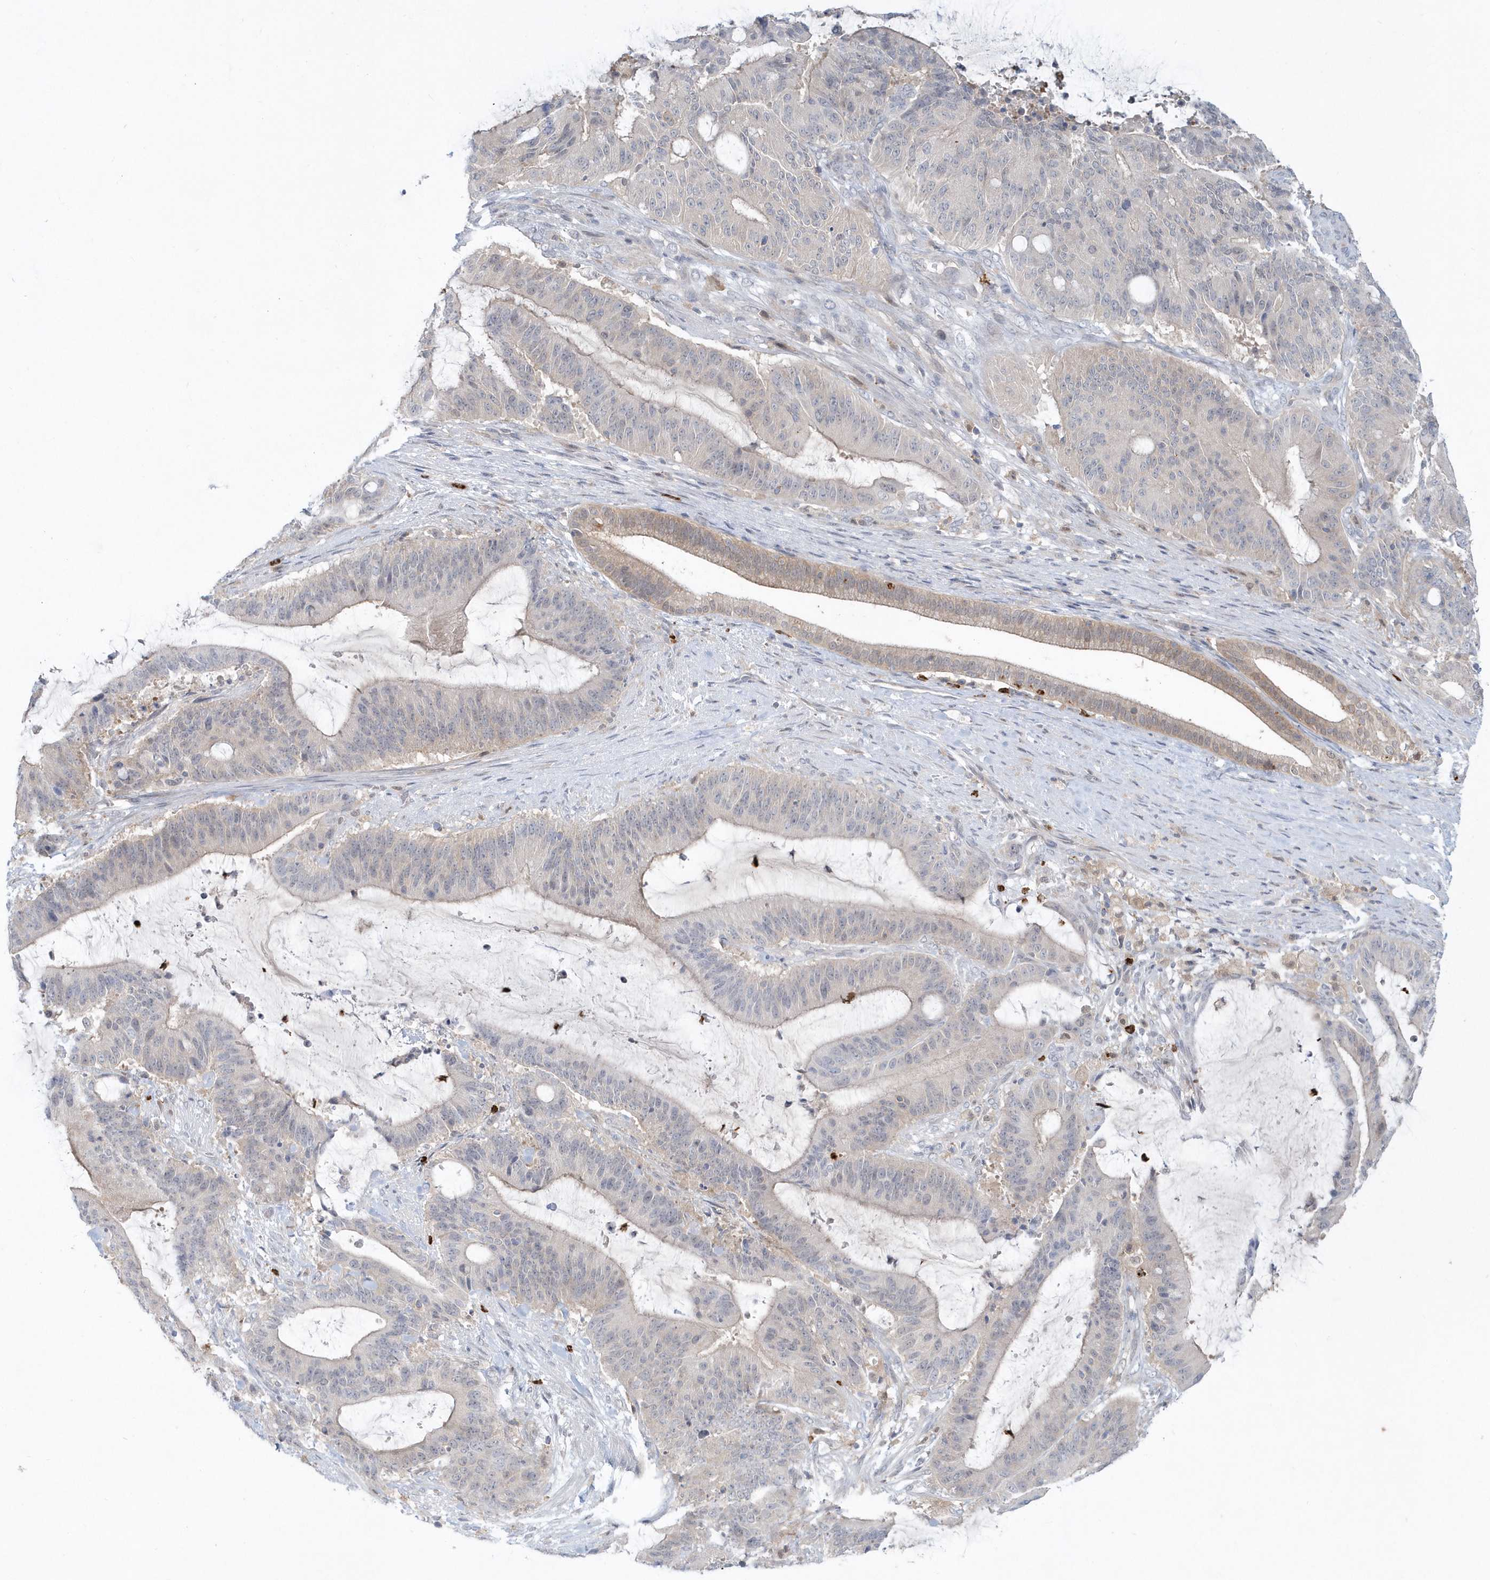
{"staining": {"intensity": "negative", "quantity": "none", "location": "none"}, "tissue": "liver cancer", "cell_type": "Tumor cells", "image_type": "cancer", "snomed": [{"axis": "morphology", "description": "Normal tissue, NOS"}, {"axis": "morphology", "description": "Cholangiocarcinoma"}, {"axis": "topography", "description": "Liver"}, {"axis": "topography", "description": "Peripheral nerve tissue"}], "caption": "A high-resolution micrograph shows IHC staining of liver cancer (cholangiocarcinoma), which reveals no significant staining in tumor cells.", "gene": "RNF7", "patient": {"sex": "female", "age": 73}}